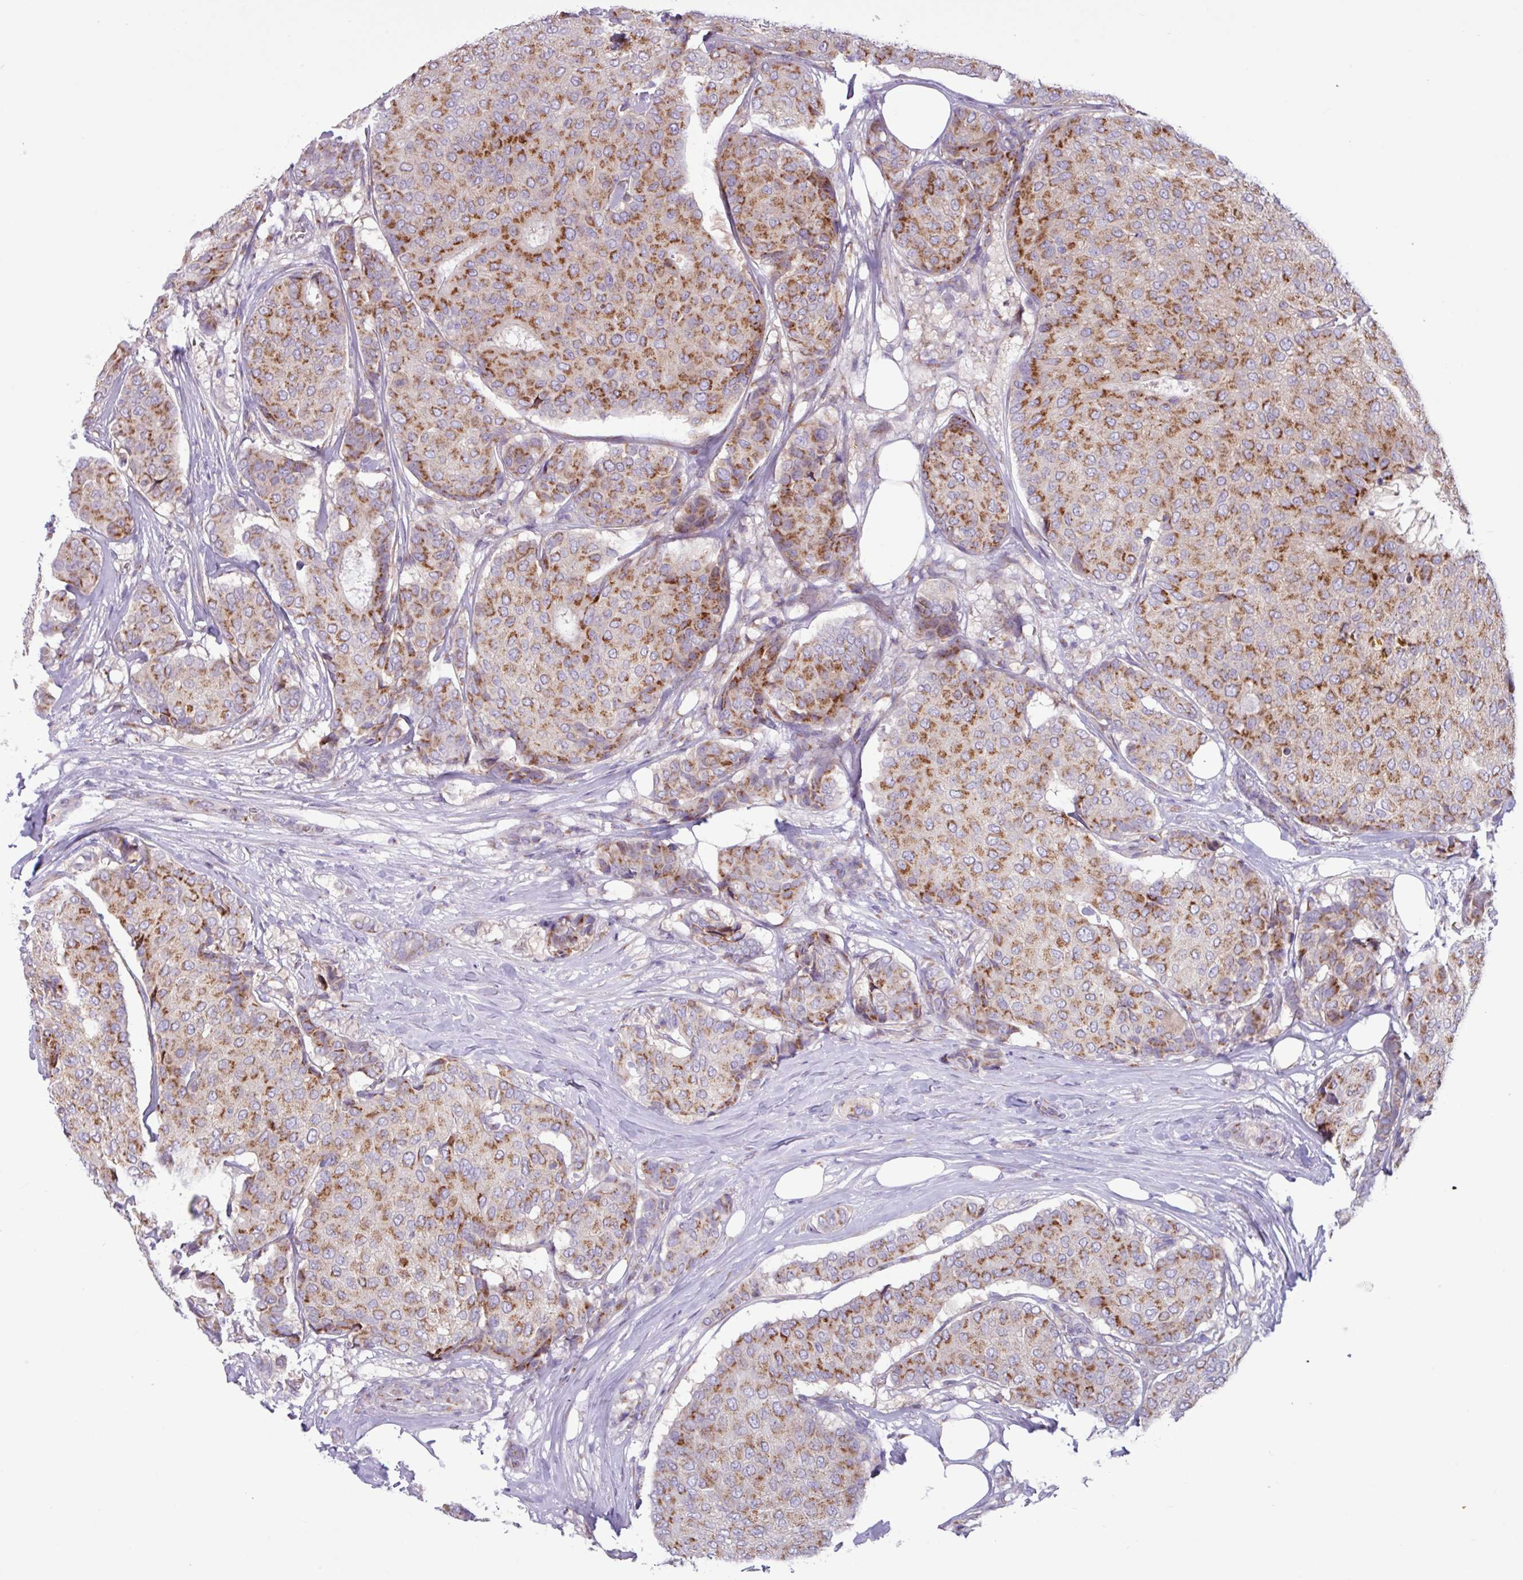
{"staining": {"intensity": "strong", "quantity": "25%-75%", "location": "cytoplasmic/membranous"}, "tissue": "breast cancer", "cell_type": "Tumor cells", "image_type": "cancer", "snomed": [{"axis": "morphology", "description": "Duct carcinoma"}, {"axis": "topography", "description": "Breast"}], "caption": "This histopathology image shows immunohistochemistry staining of breast intraductal carcinoma, with high strong cytoplasmic/membranous expression in approximately 25%-75% of tumor cells.", "gene": "STIMATE", "patient": {"sex": "female", "age": 75}}